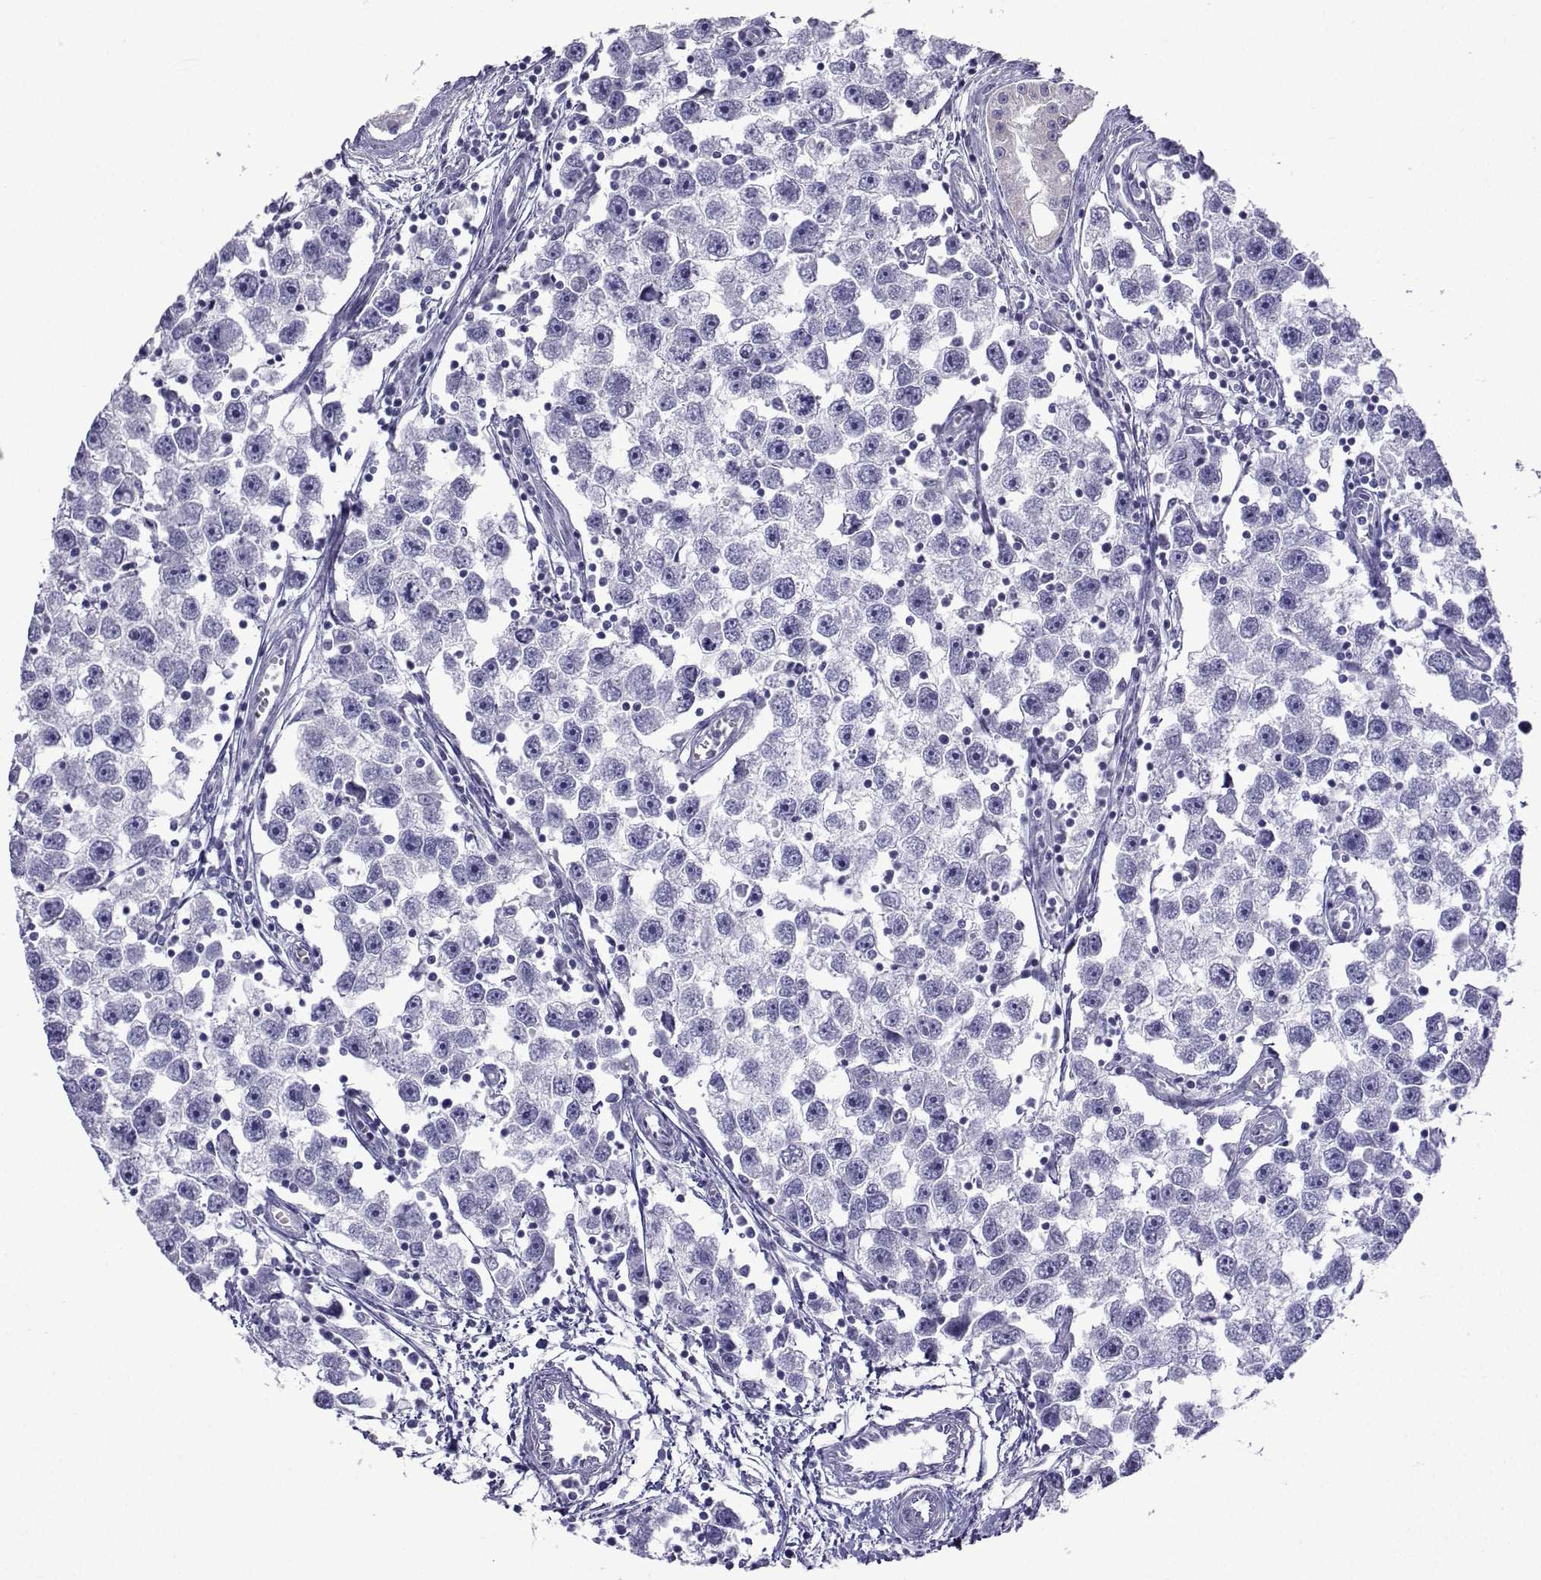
{"staining": {"intensity": "negative", "quantity": "none", "location": "none"}, "tissue": "testis cancer", "cell_type": "Tumor cells", "image_type": "cancer", "snomed": [{"axis": "morphology", "description": "Seminoma, NOS"}, {"axis": "topography", "description": "Testis"}], "caption": "Seminoma (testis) was stained to show a protein in brown. There is no significant expression in tumor cells.", "gene": "KCNF1", "patient": {"sex": "male", "age": 30}}